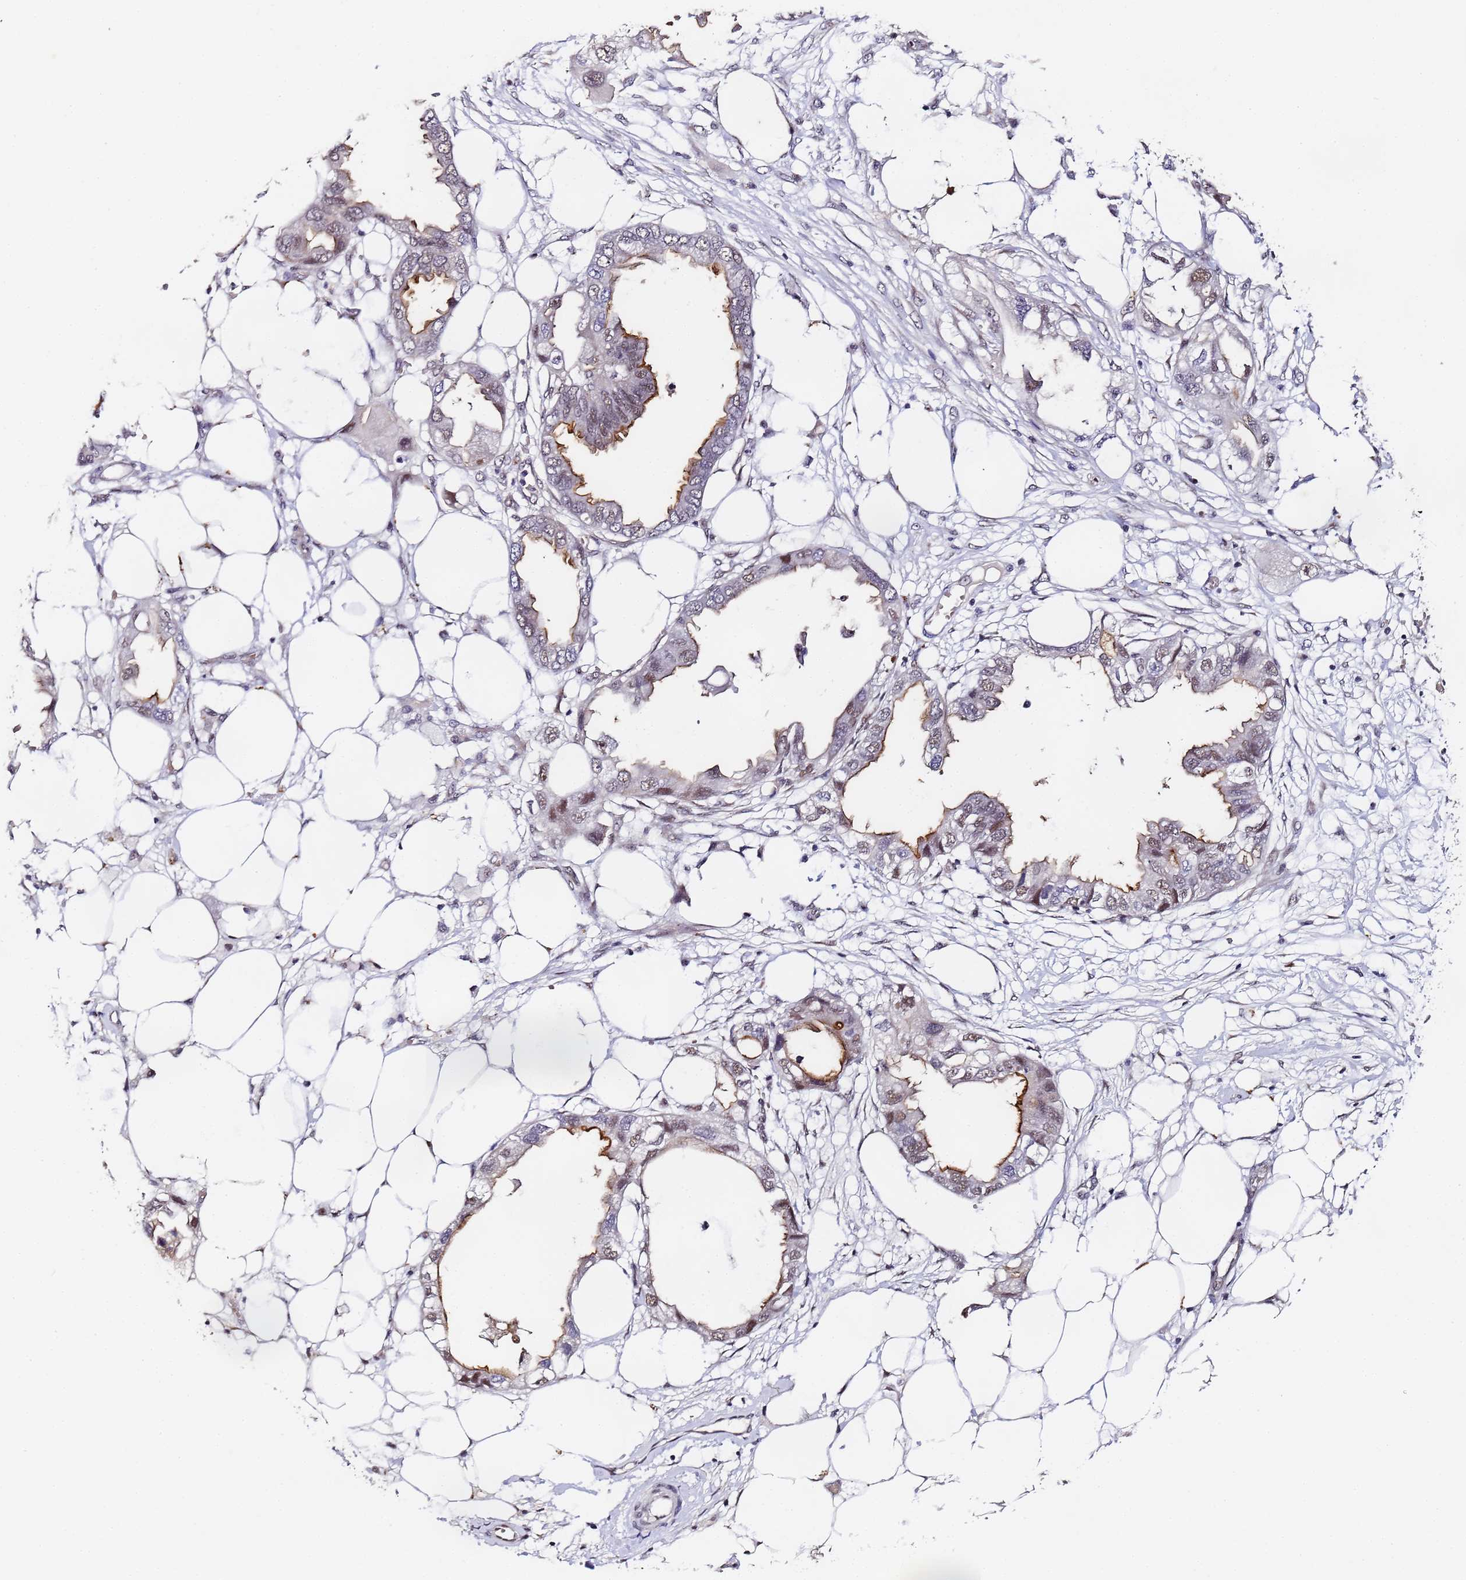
{"staining": {"intensity": "moderate", "quantity": "<25%", "location": "cytoplasmic/membranous,nuclear"}, "tissue": "endometrial cancer", "cell_type": "Tumor cells", "image_type": "cancer", "snomed": [{"axis": "morphology", "description": "Adenocarcinoma, NOS"}, {"axis": "morphology", "description": "Adenocarcinoma, metastatic, NOS"}, {"axis": "topography", "description": "Adipose tissue"}, {"axis": "topography", "description": "Endometrium"}], "caption": "Immunohistochemical staining of endometrial cancer reveals low levels of moderate cytoplasmic/membranous and nuclear protein staining in approximately <25% of tumor cells. The protein of interest is stained brown, and the nuclei are stained in blue (DAB IHC with brightfield microscopy, high magnification).", "gene": "FNBP4", "patient": {"sex": "female", "age": 67}}